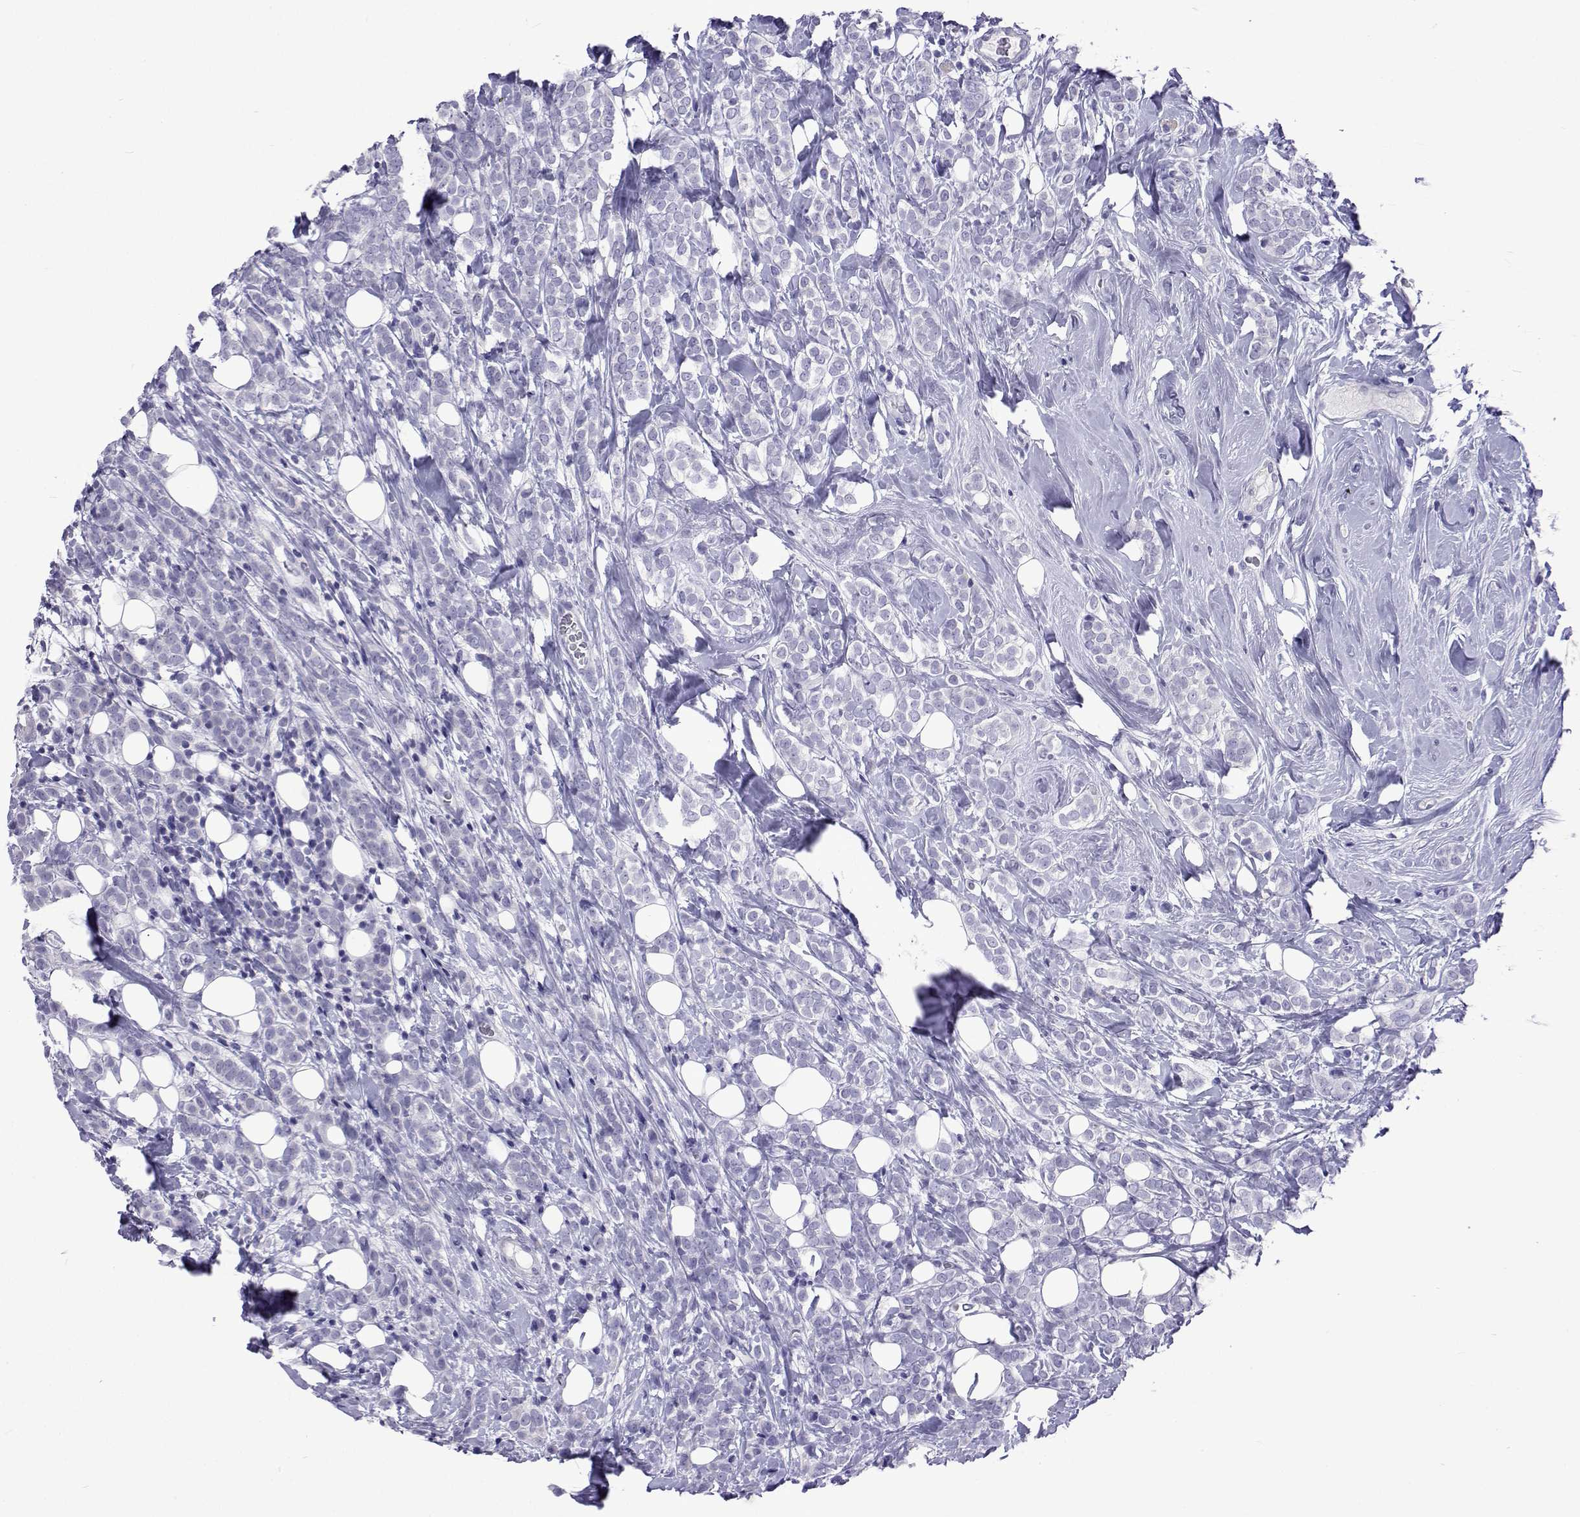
{"staining": {"intensity": "negative", "quantity": "none", "location": "none"}, "tissue": "breast cancer", "cell_type": "Tumor cells", "image_type": "cancer", "snomed": [{"axis": "morphology", "description": "Lobular carcinoma"}, {"axis": "topography", "description": "Breast"}], "caption": "Tumor cells show no significant expression in breast cancer.", "gene": "UMODL1", "patient": {"sex": "female", "age": 49}}